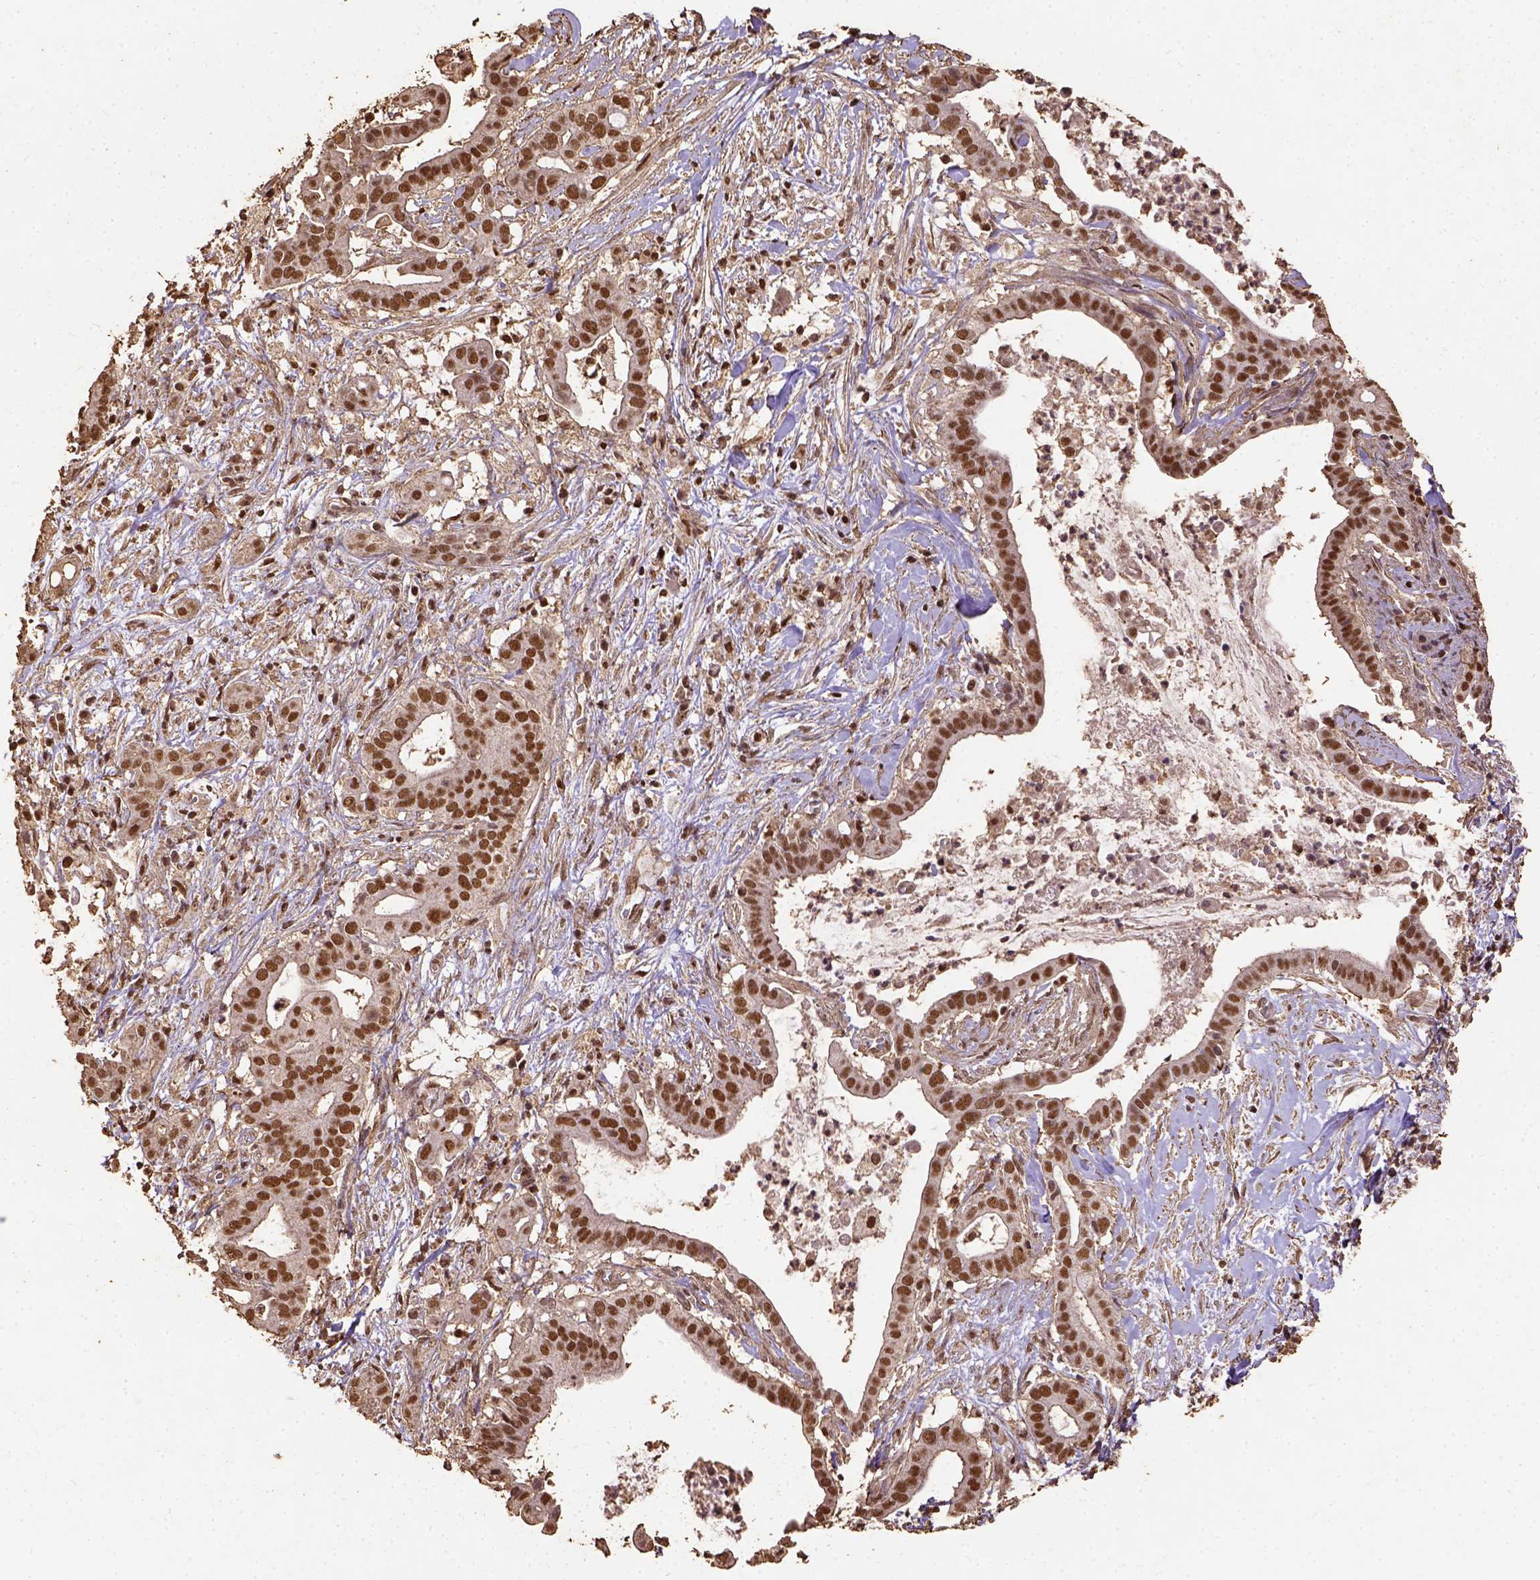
{"staining": {"intensity": "moderate", "quantity": ">75%", "location": "nuclear"}, "tissue": "pancreatic cancer", "cell_type": "Tumor cells", "image_type": "cancer", "snomed": [{"axis": "morphology", "description": "Adenocarcinoma, NOS"}, {"axis": "topography", "description": "Pancreas"}], "caption": "A brown stain shows moderate nuclear staining of a protein in human pancreatic cancer (adenocarcinoma) tumor cells.", "gene": "NACC1", "patient": {"sex": "male", "age": 61}}